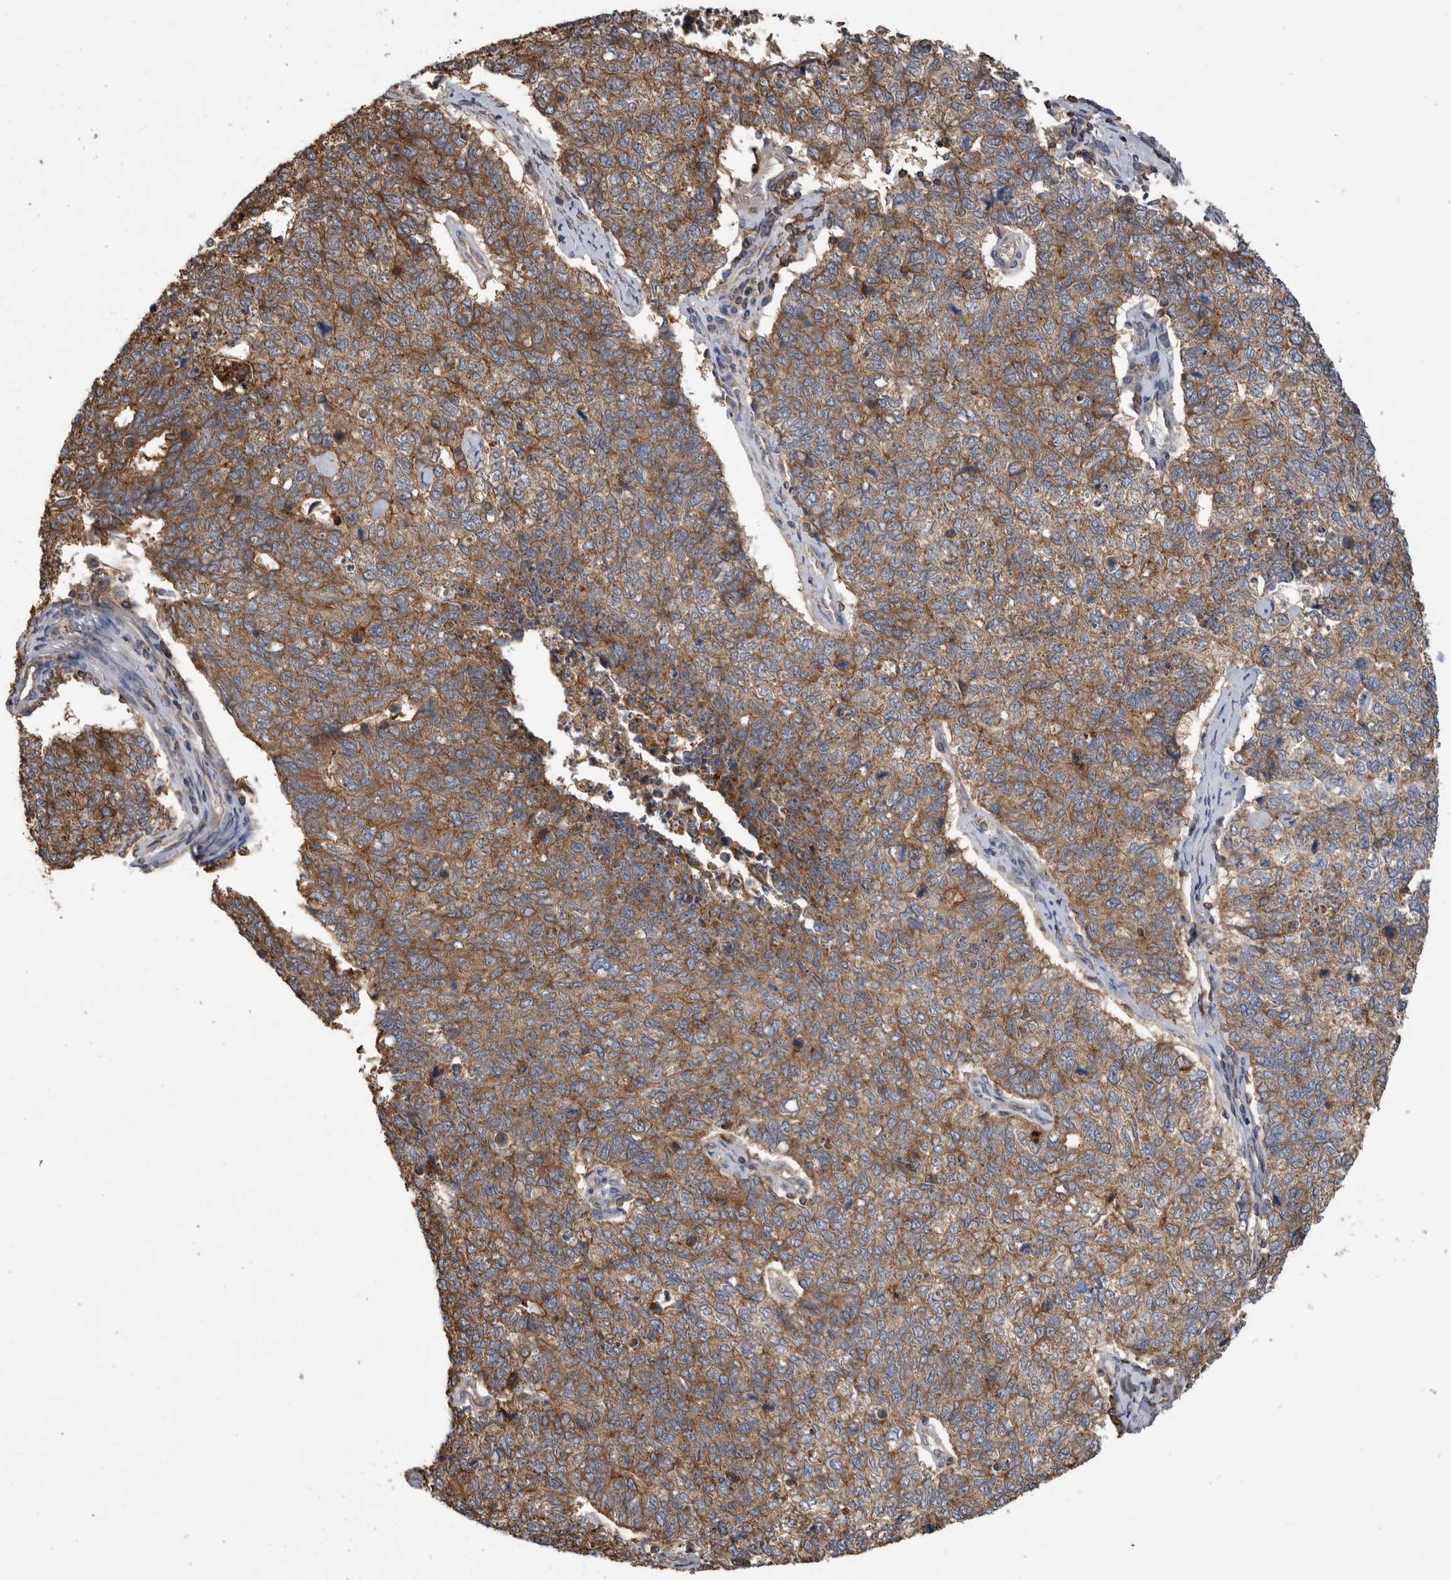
{"staining": {"intensity": "weak", "quantity": ">75%", "location": "cytoplasmic/membranous"}, "tissue": "cervical cancer", "cell_type": "Tumor cells", "image_type": "cancer", "snomed": [{"axis": "morphology", "description": "Squamous cell carcinoma, NOS"}, {"axis": "topography", "description": "Cervix"}], "caption": "Protein analysis of cervical squamous cell carcinoma tissue reveals weak cytoplasmic/membranous positivity in about >75% of tumor cells.", "gene": "SDCBP", "patient": {"sex": "female", "age": 63}}